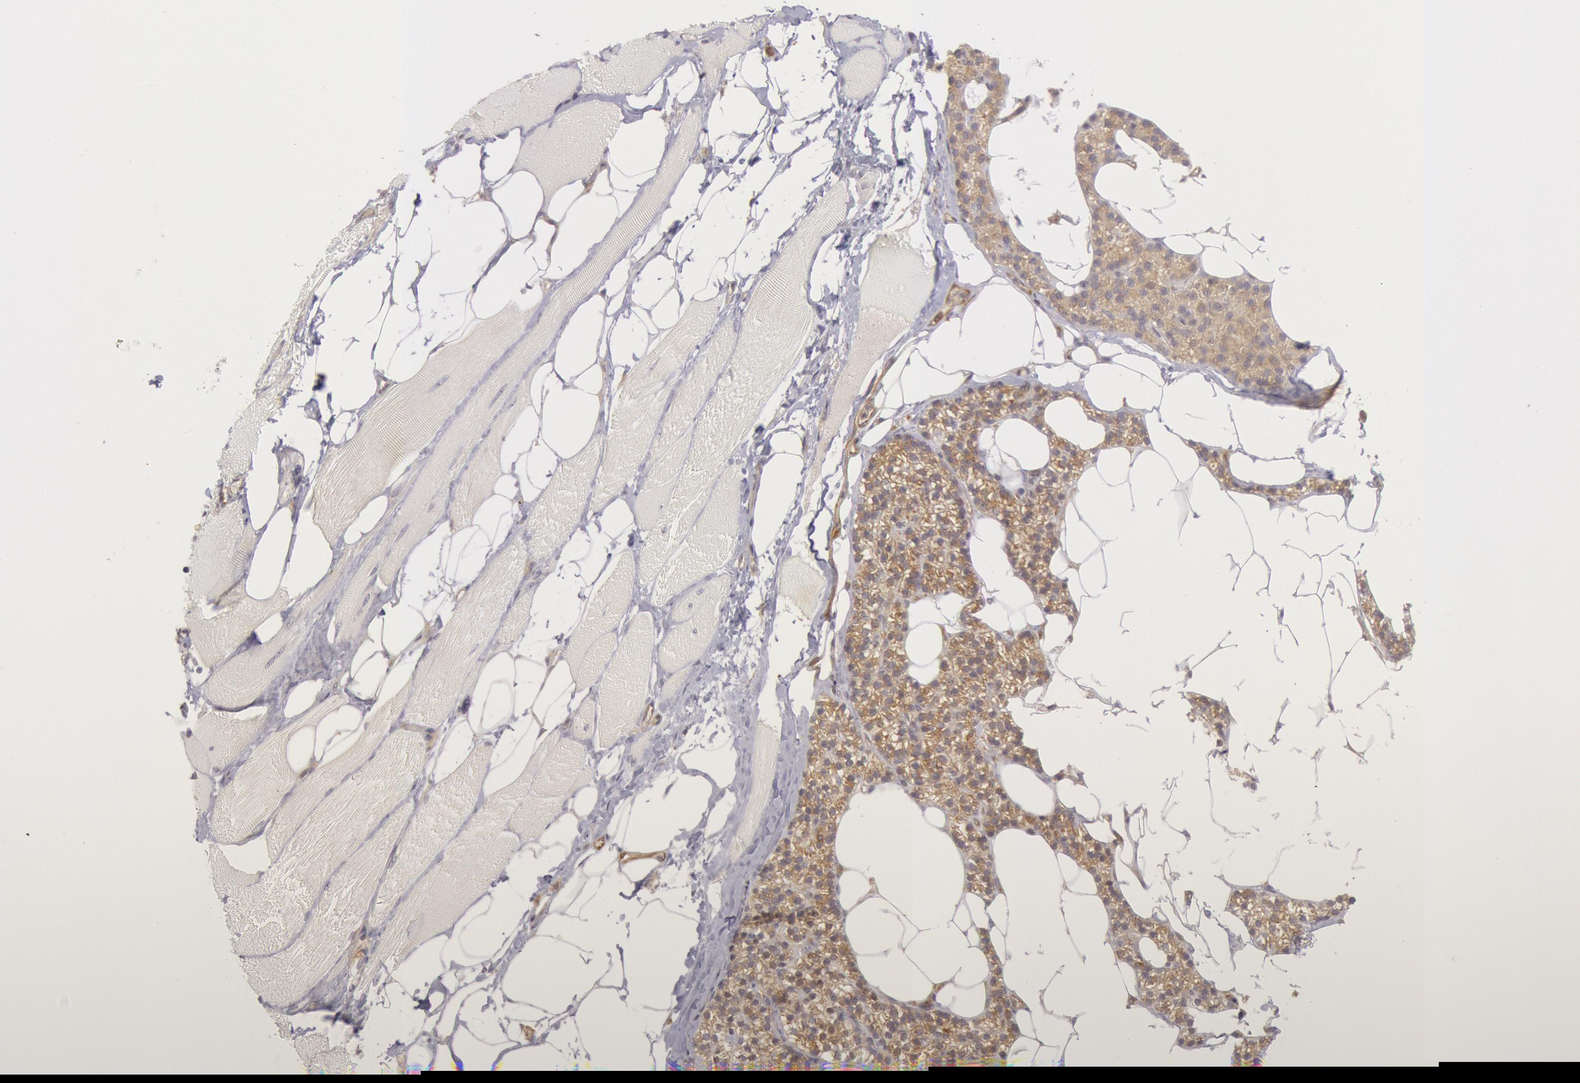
{"staining": {"intensity": "negative", "quantity": "none", "location": "none"}, "tissue": "skeletal muscle", "cell_type": "Myocytes", "image_type": "normal", "snomed": [{"axis": "morphology", "description": "Normal tissue, NOS"}, {"axis": "topography", "description": "Skeletal muscle"}, {"axis": "topography", "description": "Parathyroid gland"}], "caption": "DAB immunohistochemical staining of normal human skeletal muscle reveals no significant positivity in myocytes. (Stains: DAB immunohistochemistry with hematoxylin counter stain, Microscopy: brightfield microscopy at high magnification).", "gene": "IKBKB", "patient": {"sex": "female", "age": 37}}